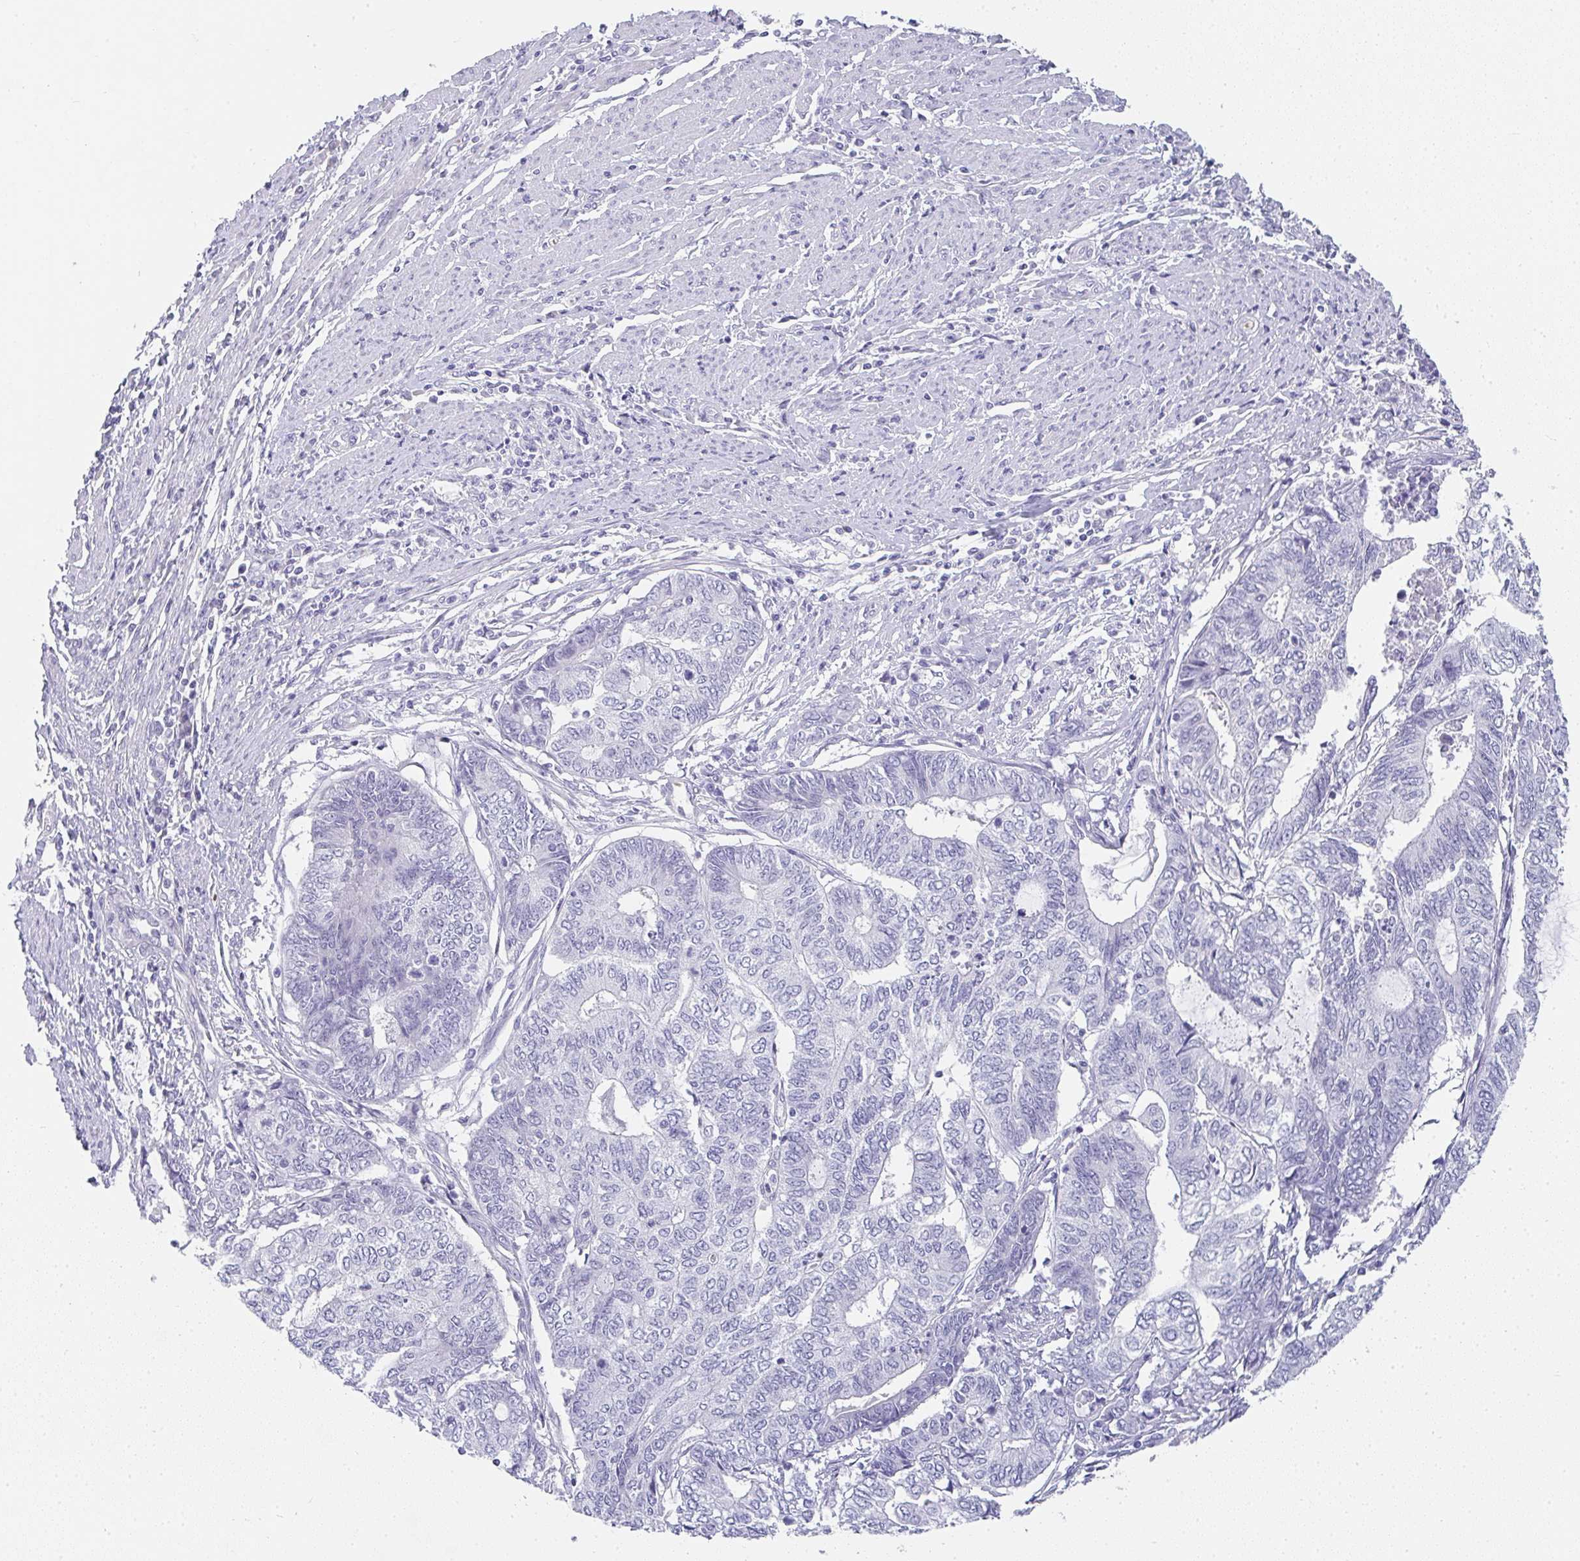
{"staining": {"intensity": "negative", "quantity": "none", "location": "none"}, "tissue": "endometrial cancer", "cell_type": "Tumor cells", "image_type": "cancer", "snomed": [{"axis": "morphology", "description": "Adenocarcinoma, NOS"}, {"axis": "topography", "description": "Uterus"}, {"axis": "topography", "description": "Endometrium"}], "caption": "IHC photomicrograph of adenocarcinoma (endometrial) stained for a protein (brown), which shows no positivity in tumor cells.", "gene": "NEU2", "patient": {"sex": "female", "age": 70}}